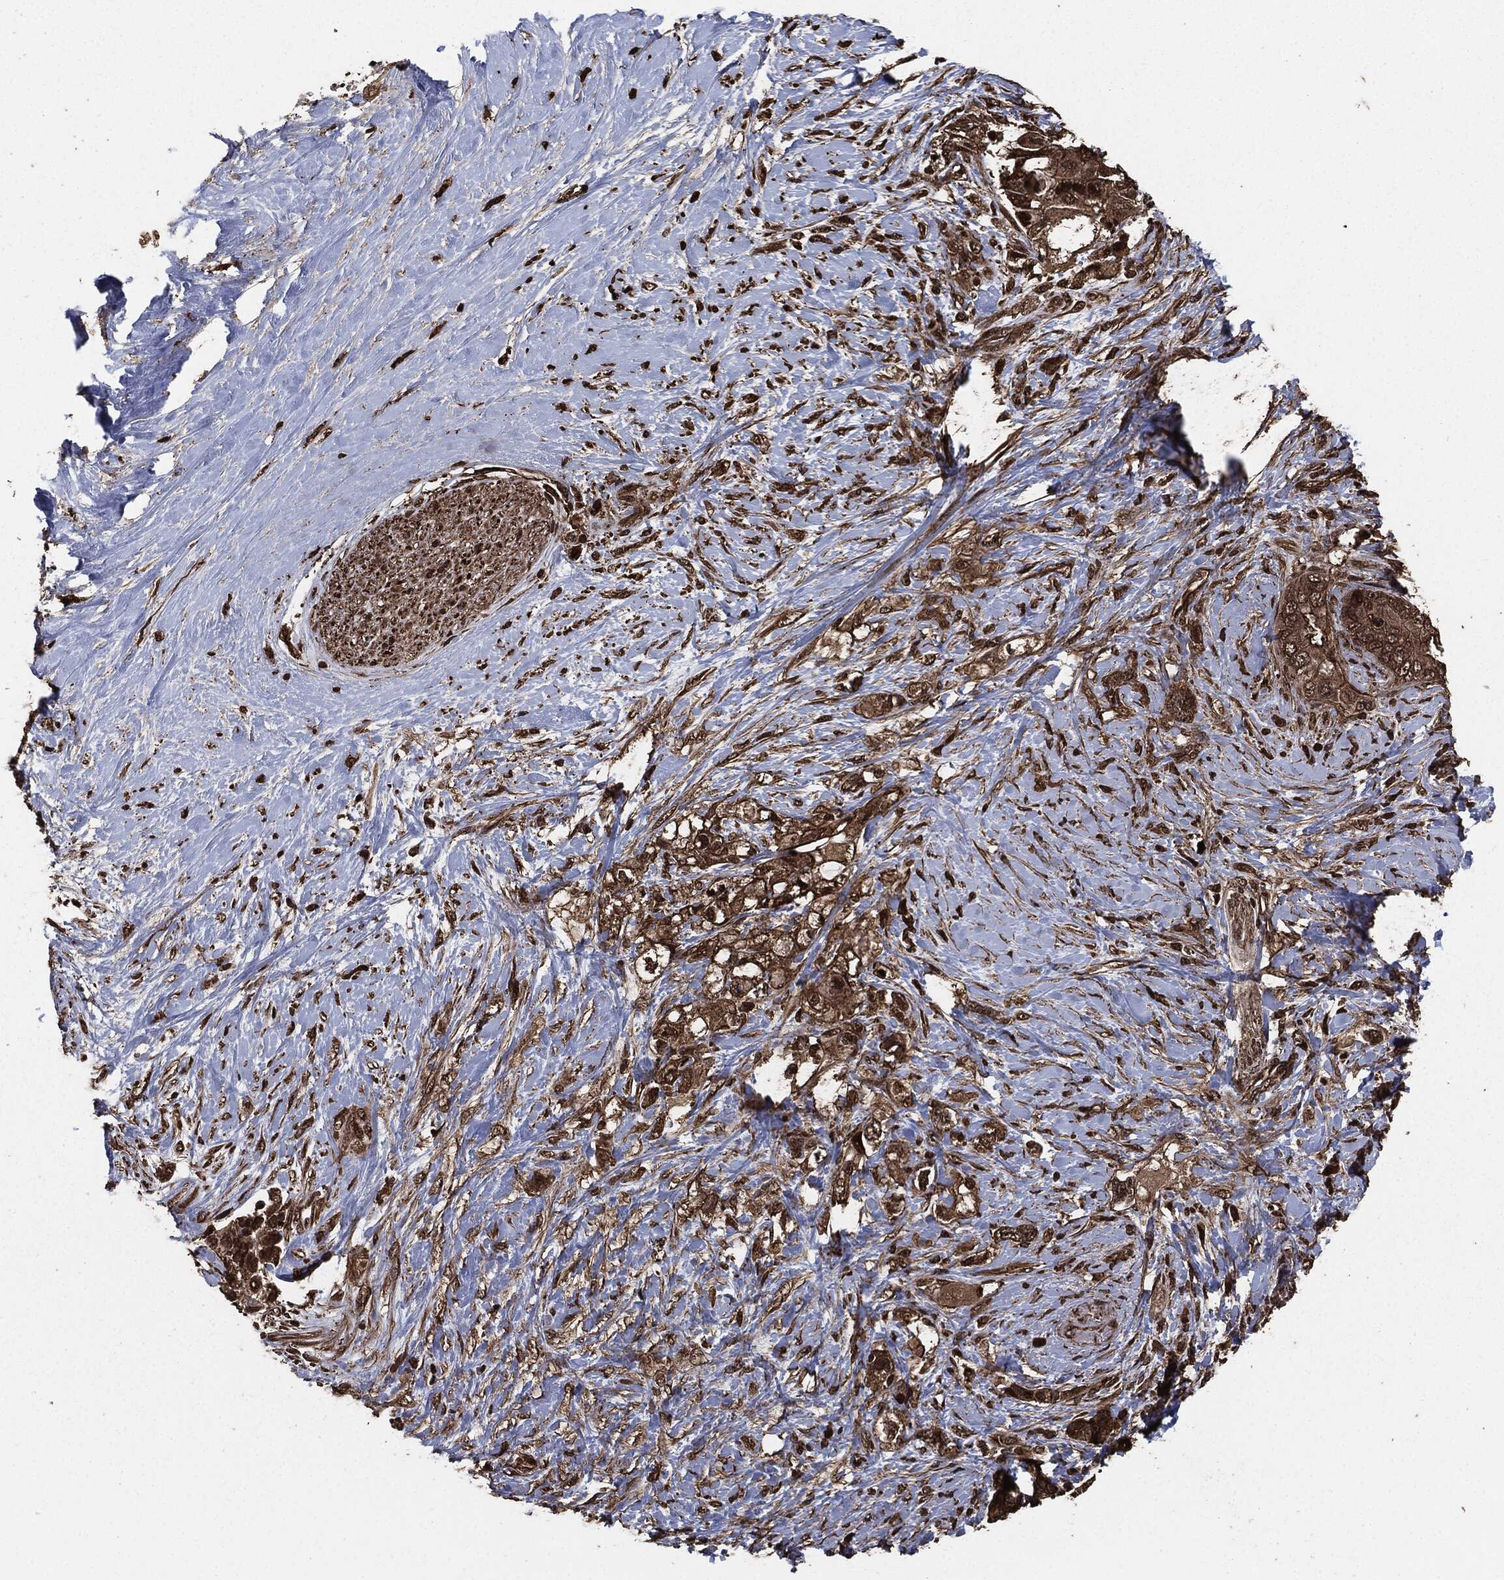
{"staining": {"intensity": "strong", "quantity": ">75%", "location": "cytoplasmic/membranous"}, "tissue": "pancreatic cancer", "cell_type": "Tumor cells", "image_type": "cancer", "snomed": [{"axis": "morphology", "description": "Adenocarcinoma, NOS"}, {"axis": "topography", "description": "Pancreas"}], "caption": "IHC staining of pancreatic cancer (adenocarcinoma), which displays high levels of strong cytoplasmic/membranous staining in approximately >75% of tumor cells indicating strong cytoplasmic/membranous protein expression. The staining was performed using DAB (brown) for protein detection and nuclei were counterstained in hematoxylin (blue).", "gene": "EGFR", "patient": {"sex": "female", "age": 56}}